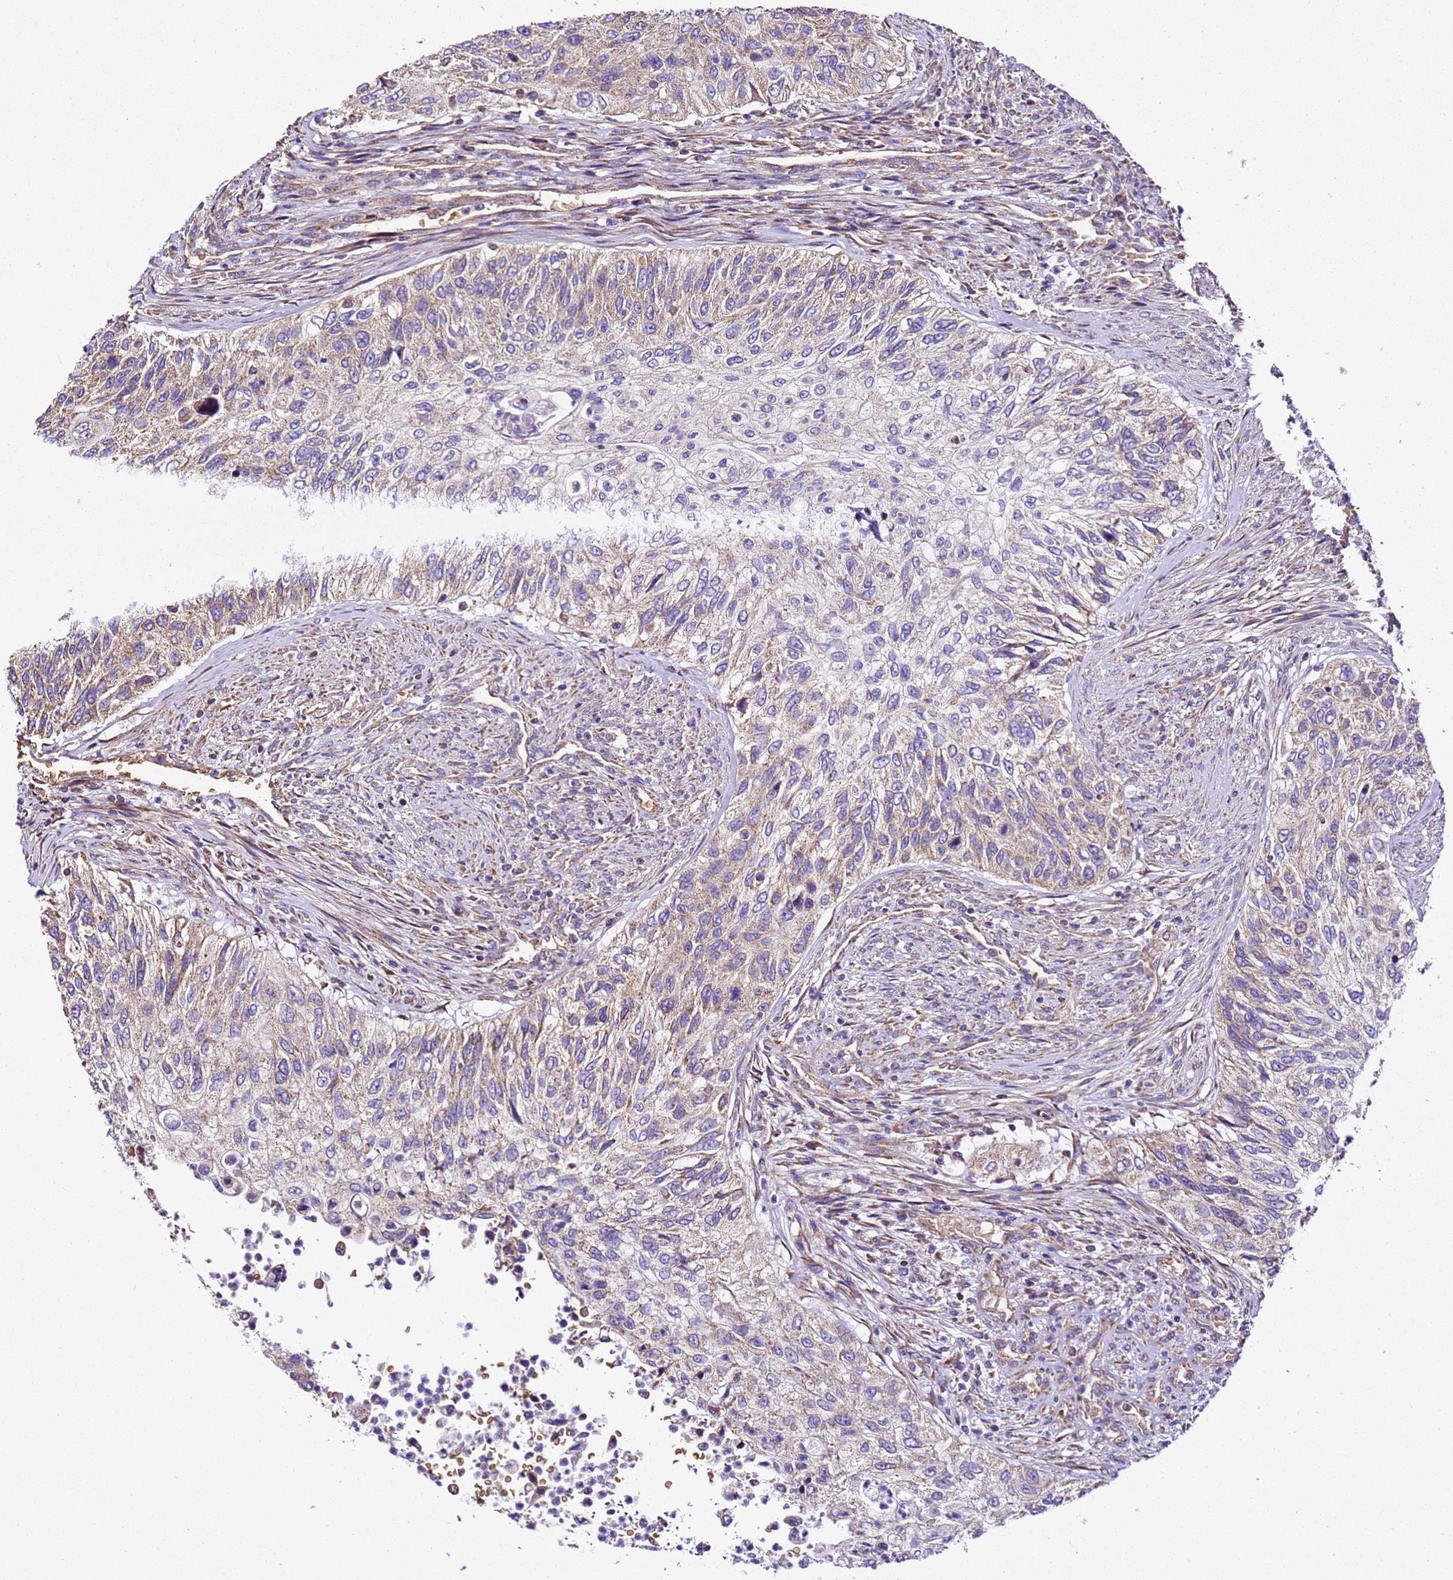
{"staining": {"intensity": "weak", "quantity": "<25%", "location": "cytoplasmic/membranous"}, "tissue": "urothelial cancer", "cell_type": "Tumor cells", "image_type": "cancer", "snomed": [{"axis": "morphology", "description": "Urothelial carcinoma, High grade"}, {"axis": "topography", "description": "Urinary bladder"}], "caption": "The histopathology image shows no significant expression in tumor cells of urothelial carcinoma (high-grade).", "gene": "LRRIQ1", "patient": {"sex": "female", "age": 60}}